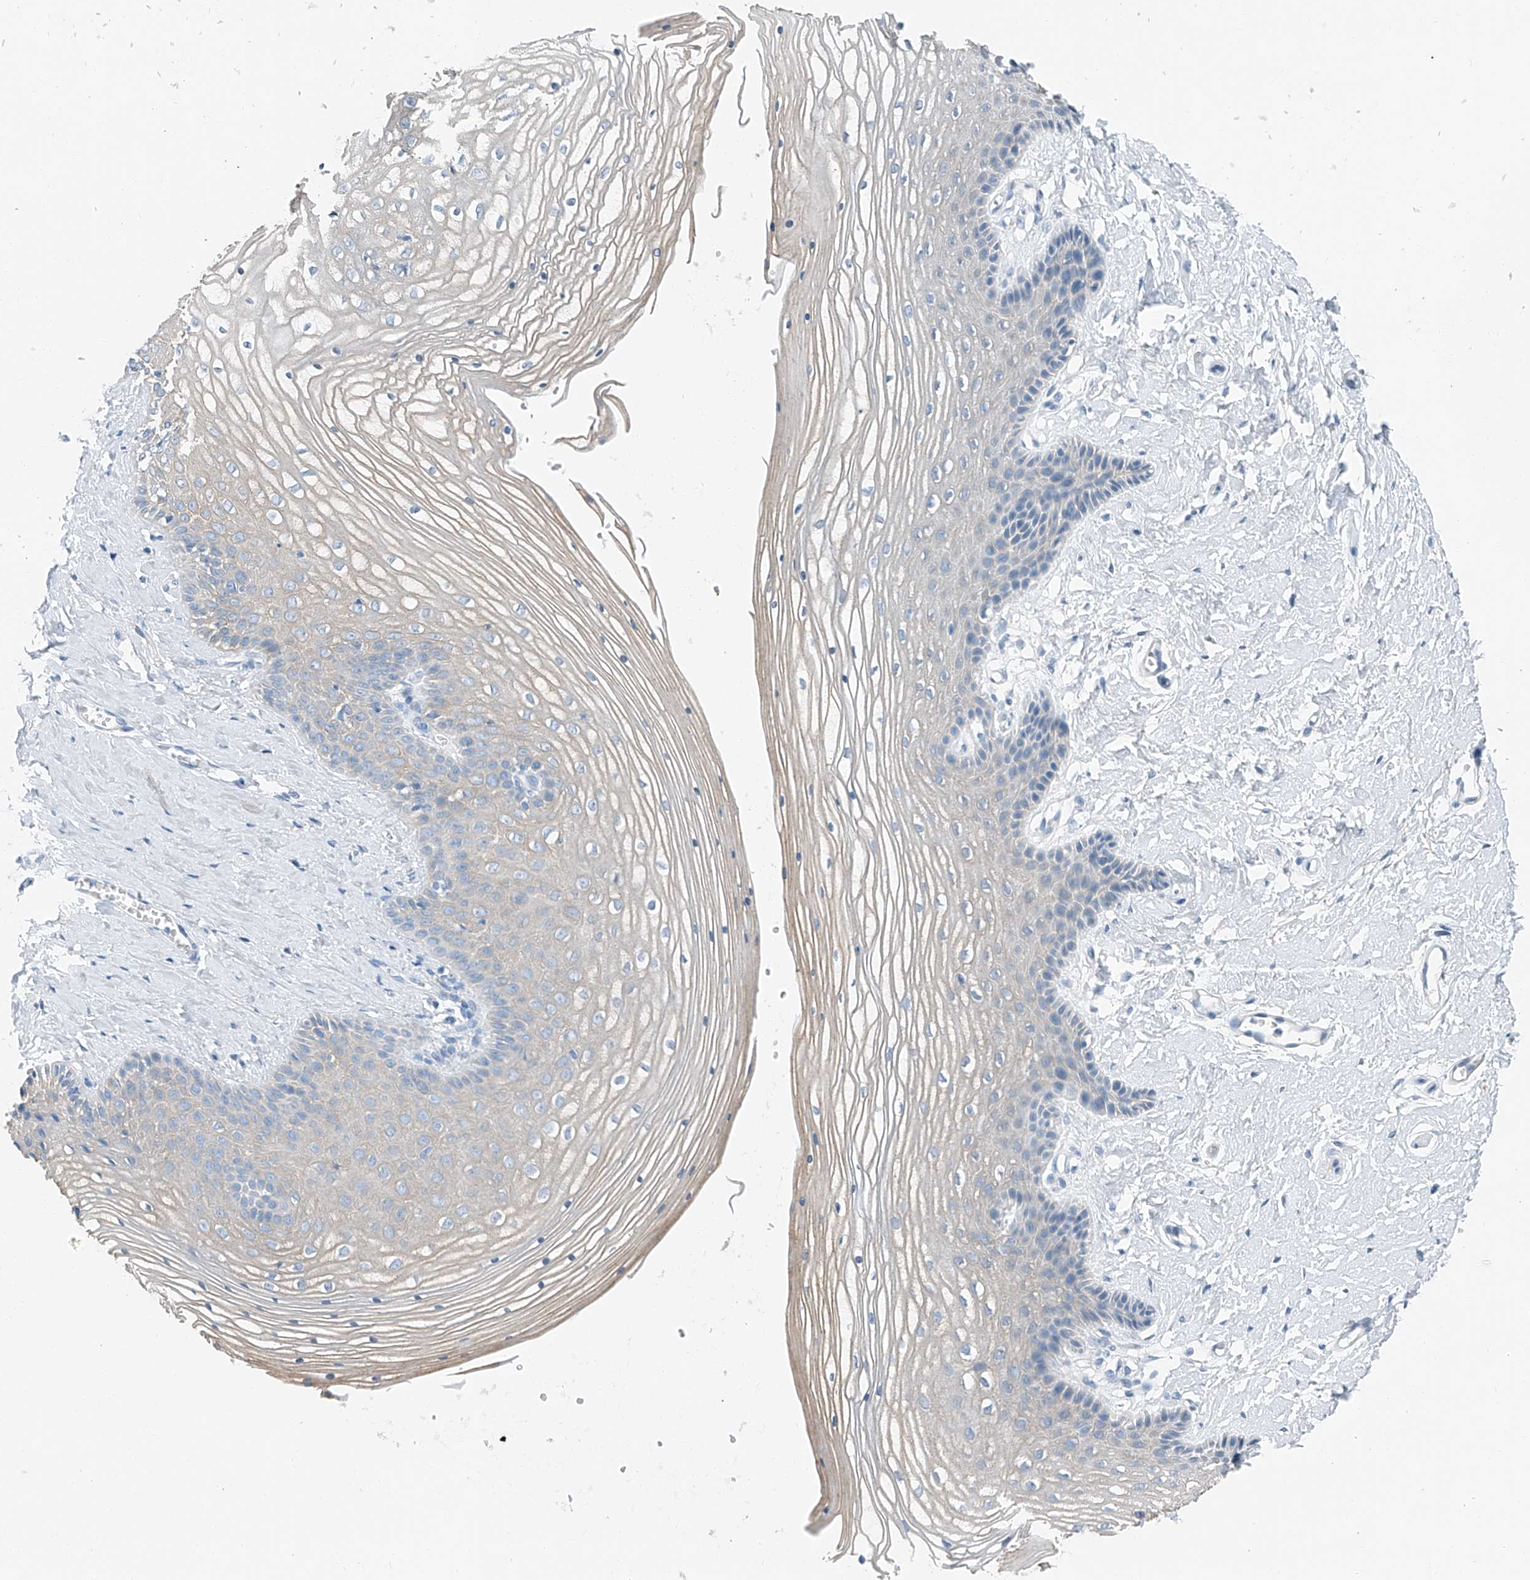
{"staining": {"intensity": "negative", "quantity": "none", "location": "none"}, "tissue": "vagina", "cell_type": "Squamous epithelial cells", "image_type": "normal", "snomed": [{"axis": "morphology", "description": "Normal tissue, NOS"}, {"axis": "topography", "description": "Vagina"}, {"axis": "topography", "description": "Cervix"}], "caption": "There is no significant staining in squamous epithelial cells of vagina. Nuclei are stained in blue.", "gene": "MDGA1", "patient": {"sex": "female", "age": 40}}